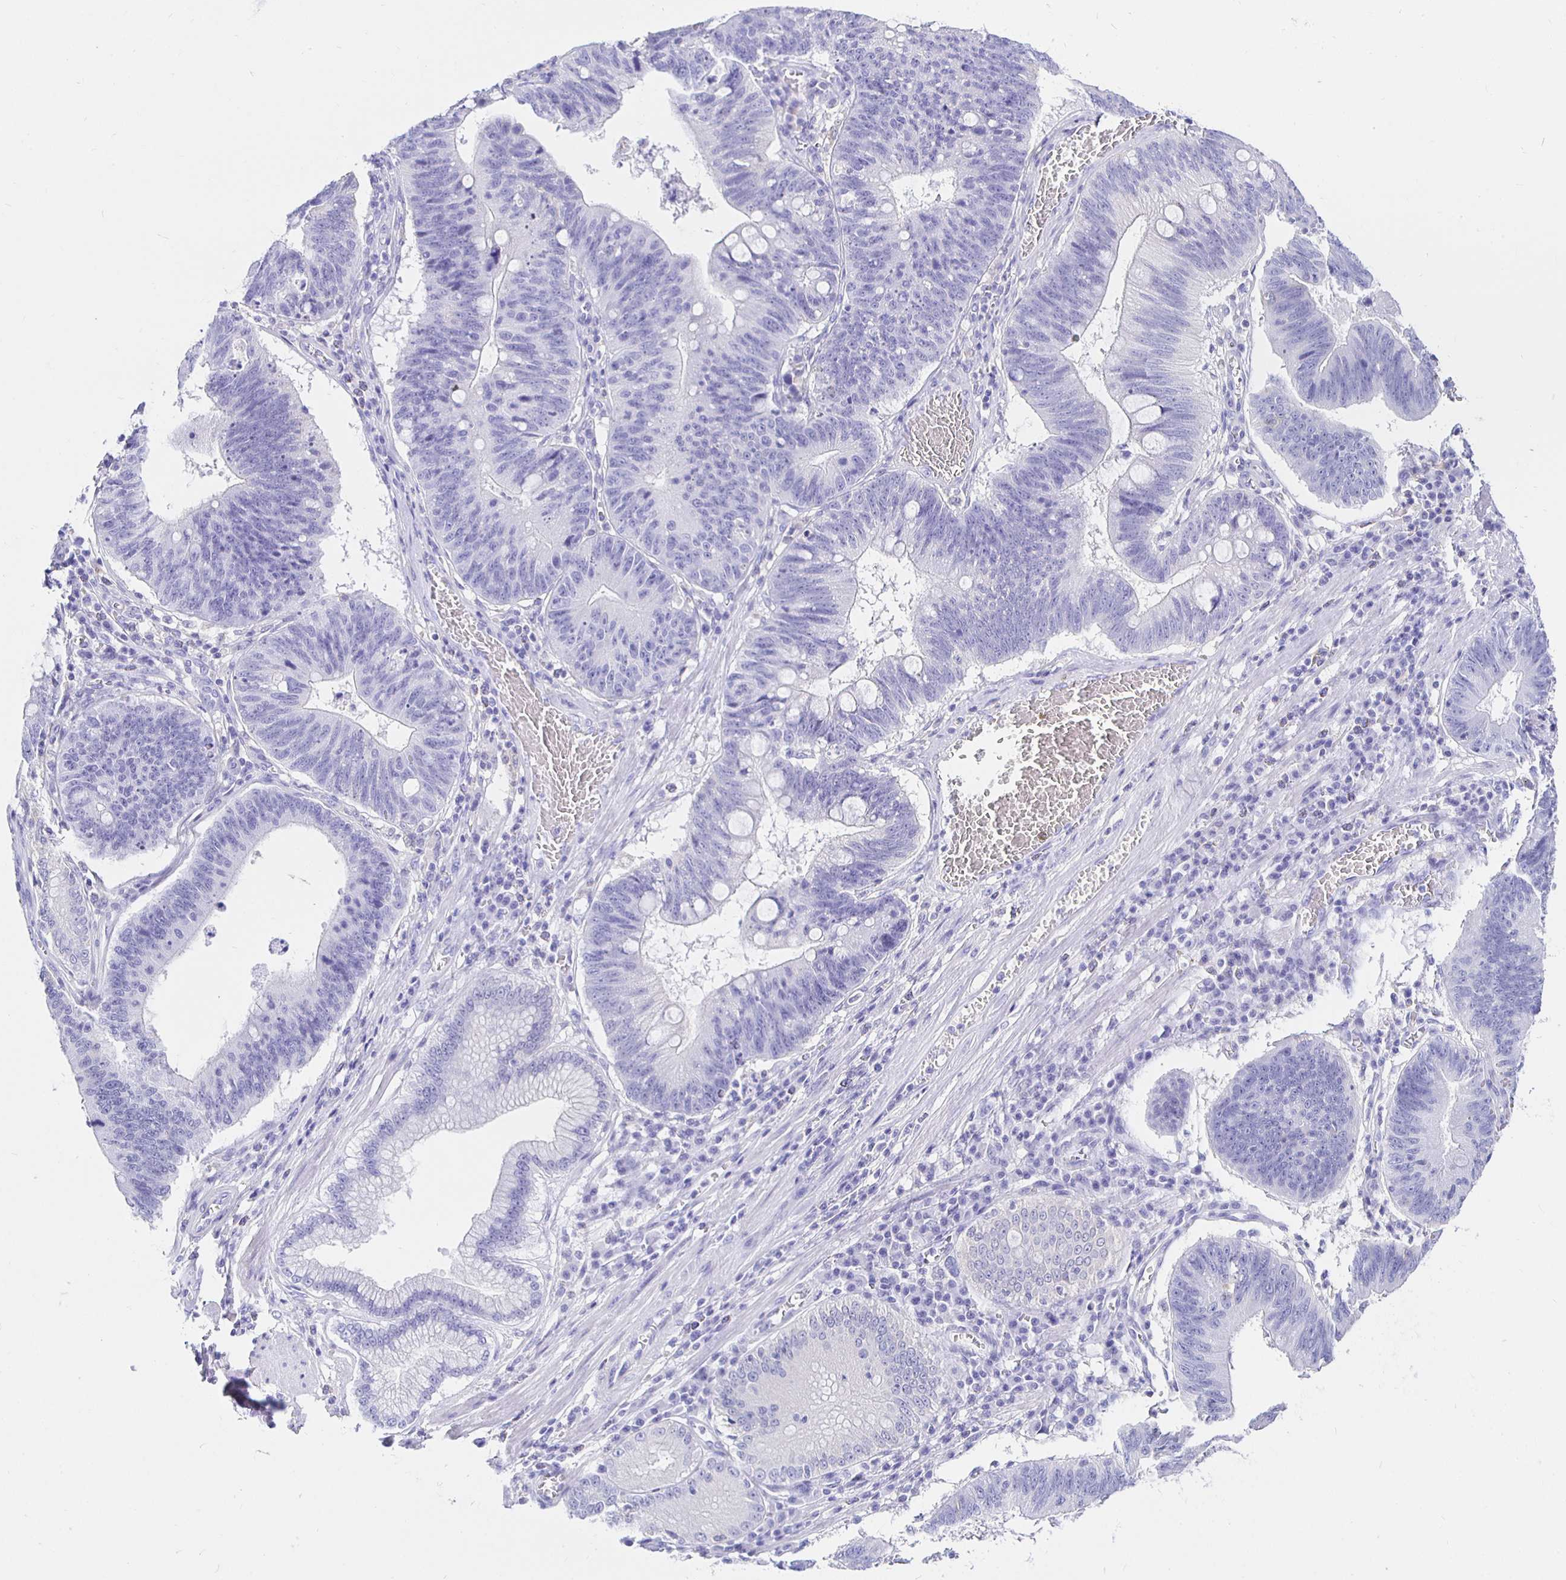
{"staining": {"intensity": "negative", "quantity": "none", "location": "none"}, "tissue": "stomach cancer", "cell_type": "Tumor cells", "image_type": "cancer", "snomed": [{"axis": "morphology", "description": "Adenocarcinoma, NOS"}, {"axis": "topography", "description": "Stomach"}], "caption": "Image shows no significant protein staining in tumor cells of adenocarcinoma (stomach).", "gene": "UMOD", "patient": {"sex": "male", "age": 59}}